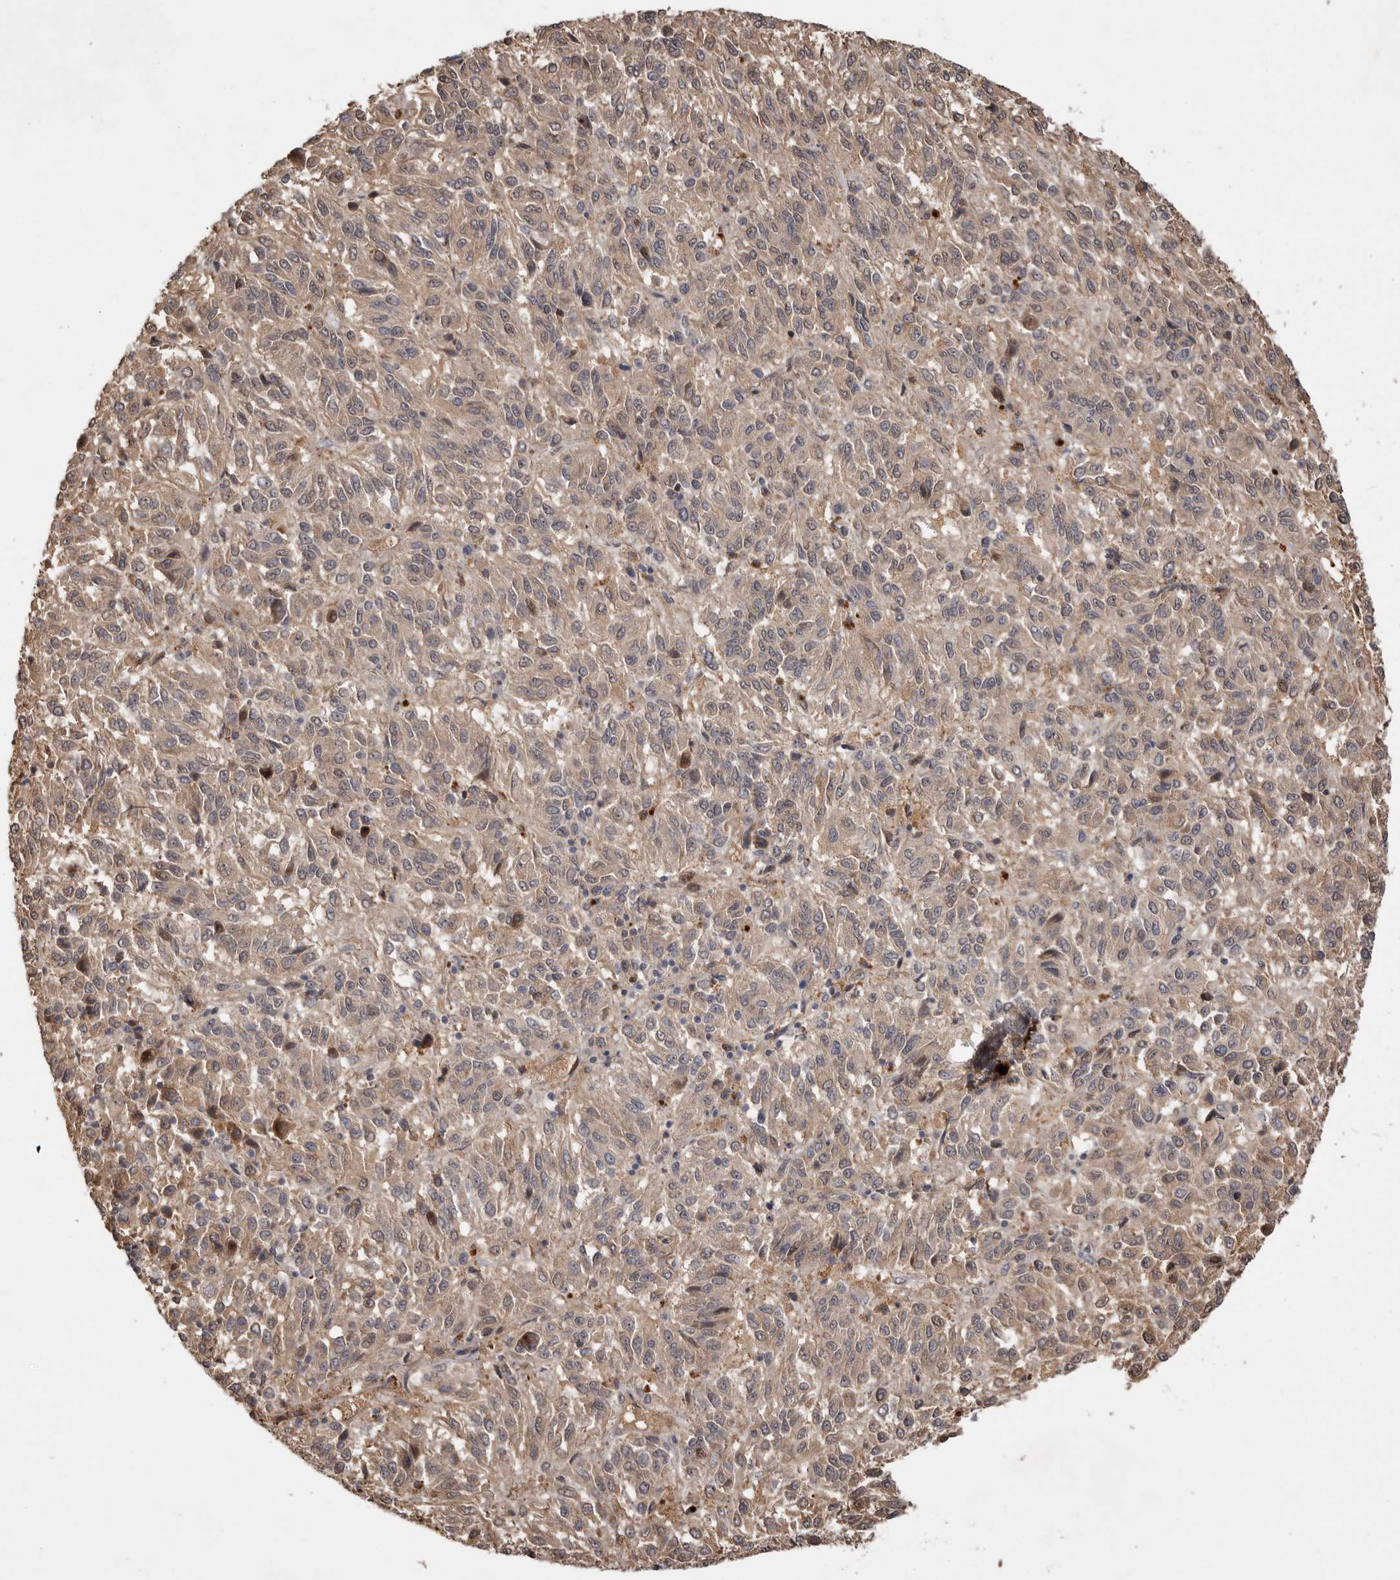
{"staining": {"intensity": "weak", "quantity": "<25%", "location": "cytoplasmic/membranous"}, "tissue": "melanoma", "cell_type": "Tumor cells", "image_type": "cancer", "snomed": [{"axis": "morphology", "description": "Malignant melanoma, Metastatic site"}, {"axis": "topography", "description": "Lung"}], "caption": "This is an immunohistochemistry (IHC) micrograph of malignant melanoma (metastatic site). There is no positivity in tumor cells.", "gene": "VN1R4", "patient": {"sex": "male", "age": 64}}